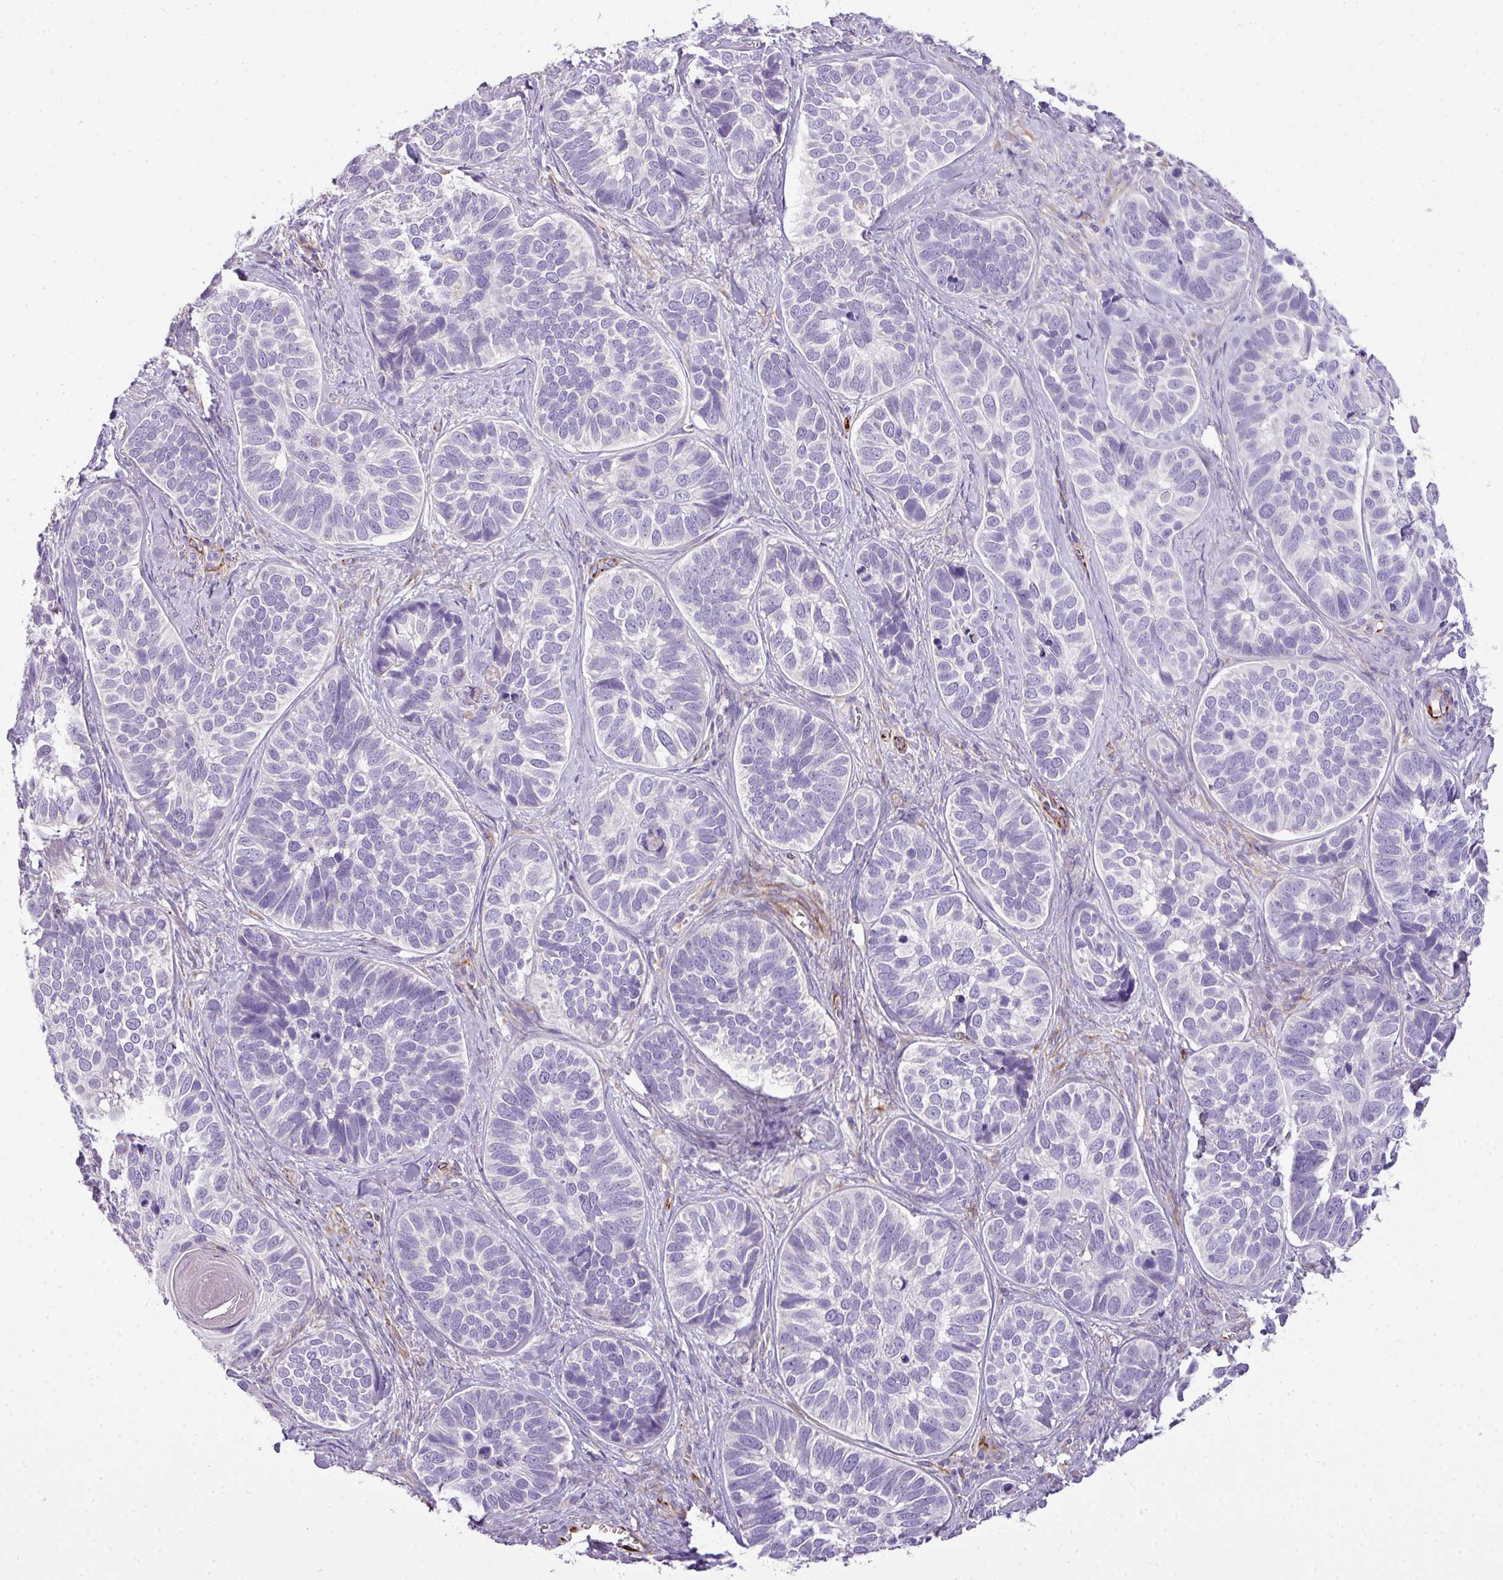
{"staining": {"intensity": "negative", "quantity": "none", "location": "none"}, "tissue": "skin cancer", "cell_type": "Tumor cells", "image_type": "cancer", "snomed": [{"axis": "morphology", "description": "Basal cell carcinoma"}, {"axis": "topography", "description": "Skin"}], "caption": "DAB immunohistochemical staining of human skin cancer (basal cell carcinoma) exhibits no significant staining in tumor cells.", "gene": "ENSG00000273748", "patient": {"sex": "male", "age": 62}}